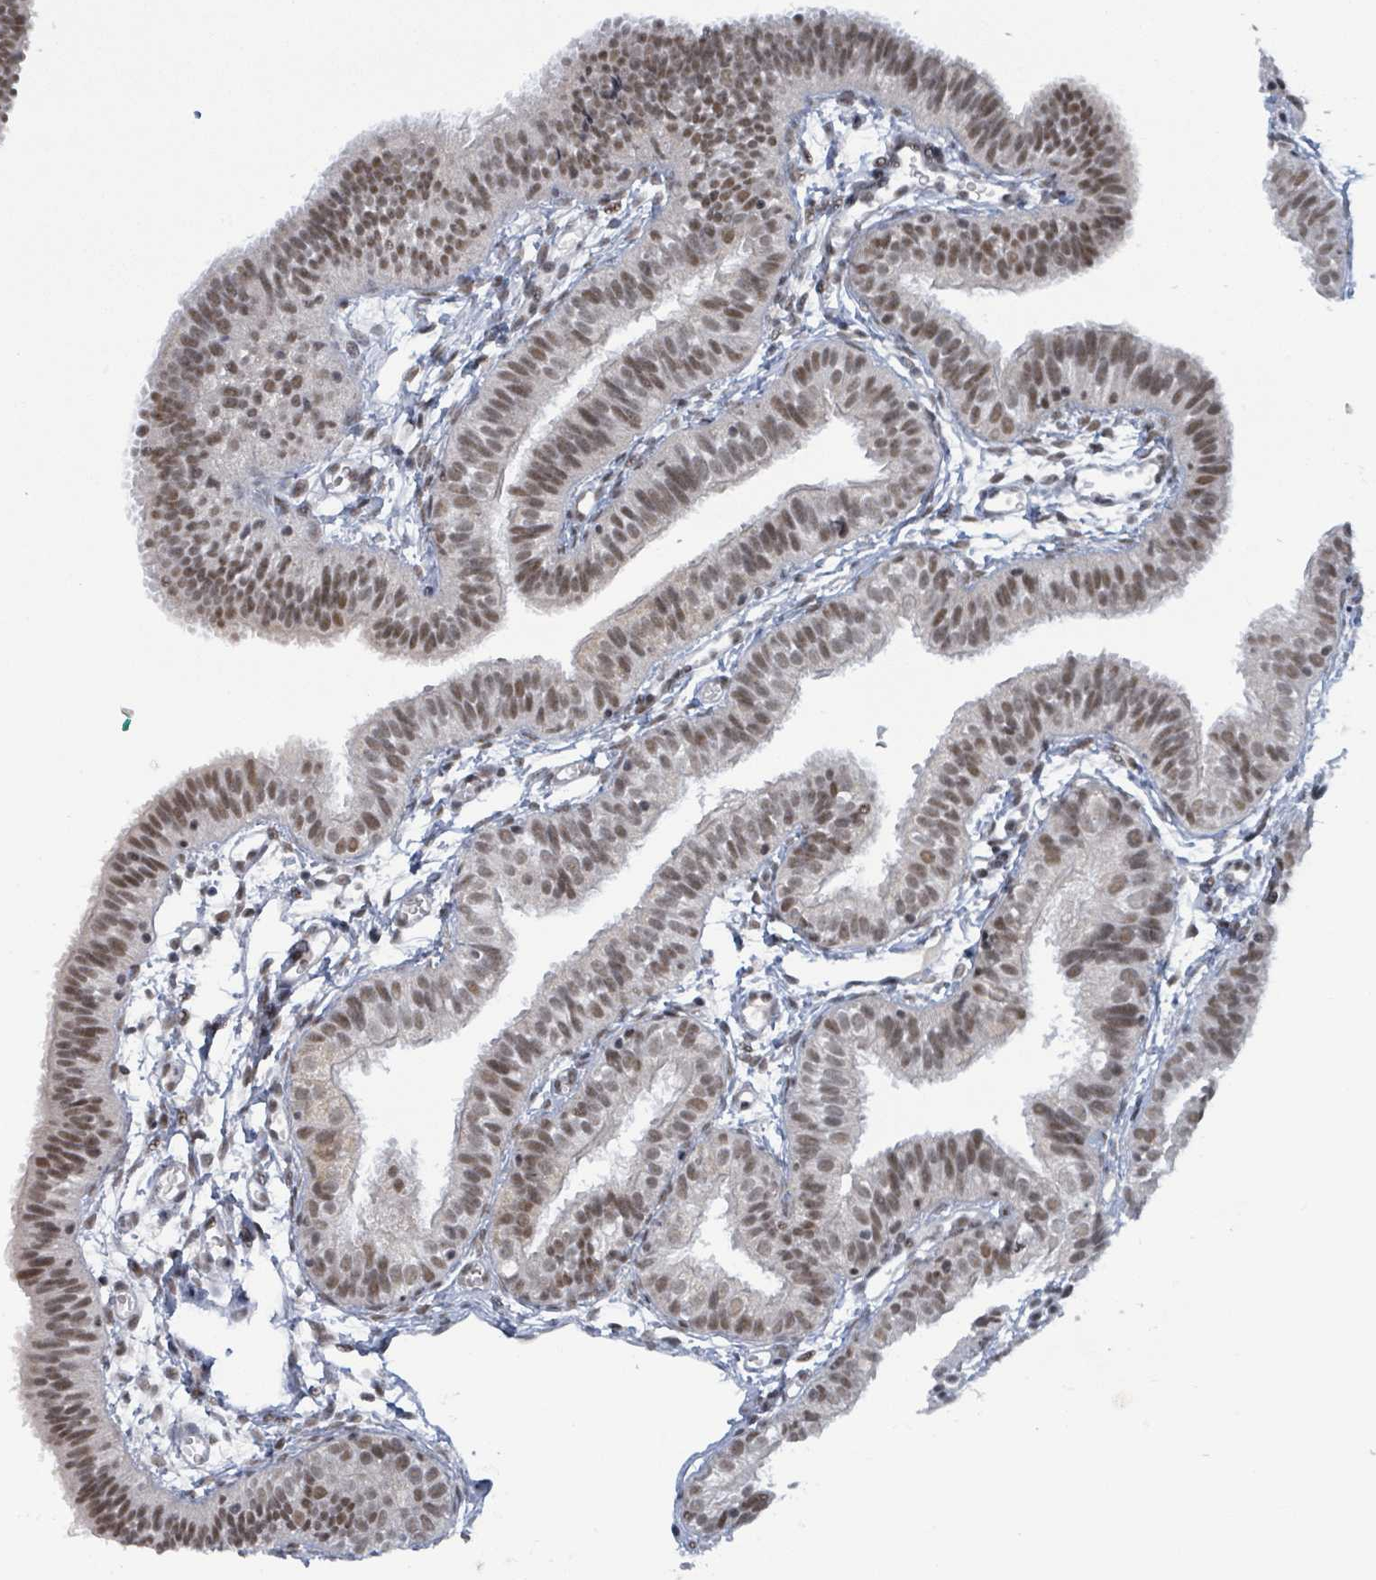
{"staining": {"intensity": "moderate", "quantity": ">75%", "location": "nuclear"}, "tissue": "fallopian tube", "cell_type": "Glandular cells", "image_type": "normal", "snomed": [{"axis": "morphology", "description": "Normal tissue, NOS"}, {"axis": "topography", "description": "Fallopian tube"}], "caption": "Protein staining demonstrates moderate nuclear staining in approximately >75% of glandular cells in benign fallopian tube. Immunohistochemistry (ihc) stains the protein in brown and the nuclei are stained blue.", "gene": "BANP", "patient": {"sex": "female", "age": 35}}